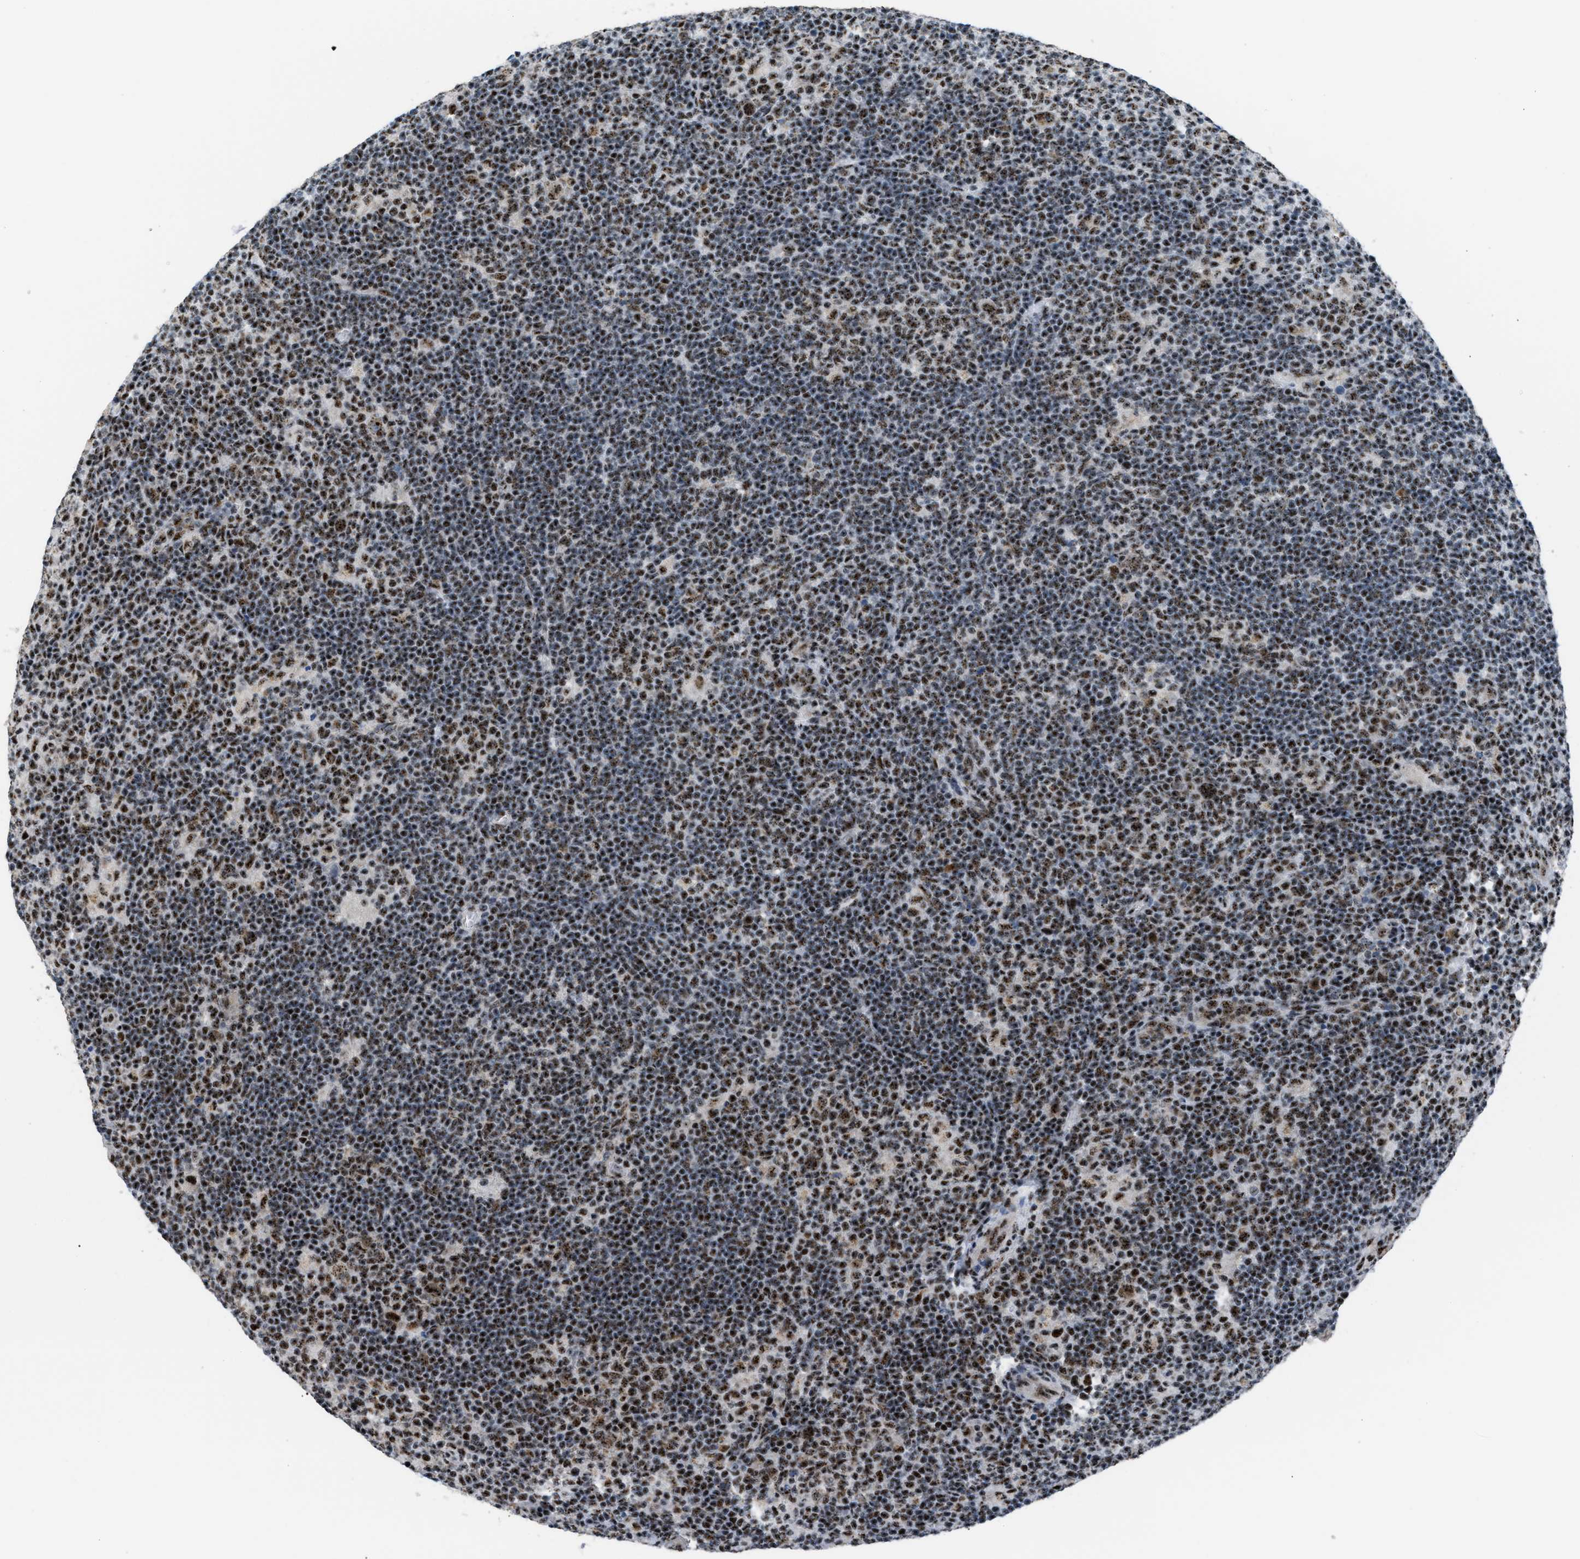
{"staining": {"intensity": "moderate", "quantity": ">75%", "location": "nuclear"}, "tissue": "lymphoma", "cell_type": "Tumor cells", "image_type": "cancer", "snomed": [{"axis": "morphology", "description": "Hodgkin's disease, NOS"}, {"axis": "topography", "description": "Lymph node"}], "caption": "An immunohistochemistry image of neoplastic tissue is shown. Protein staining in brown labels moderate nuclear positivity in lymphoma within tumor cells. (Brightfield microscopy of DAB IHC at high magnification).", "gene": "CDR2", "patient": {"sex": "female", "age": 57}}